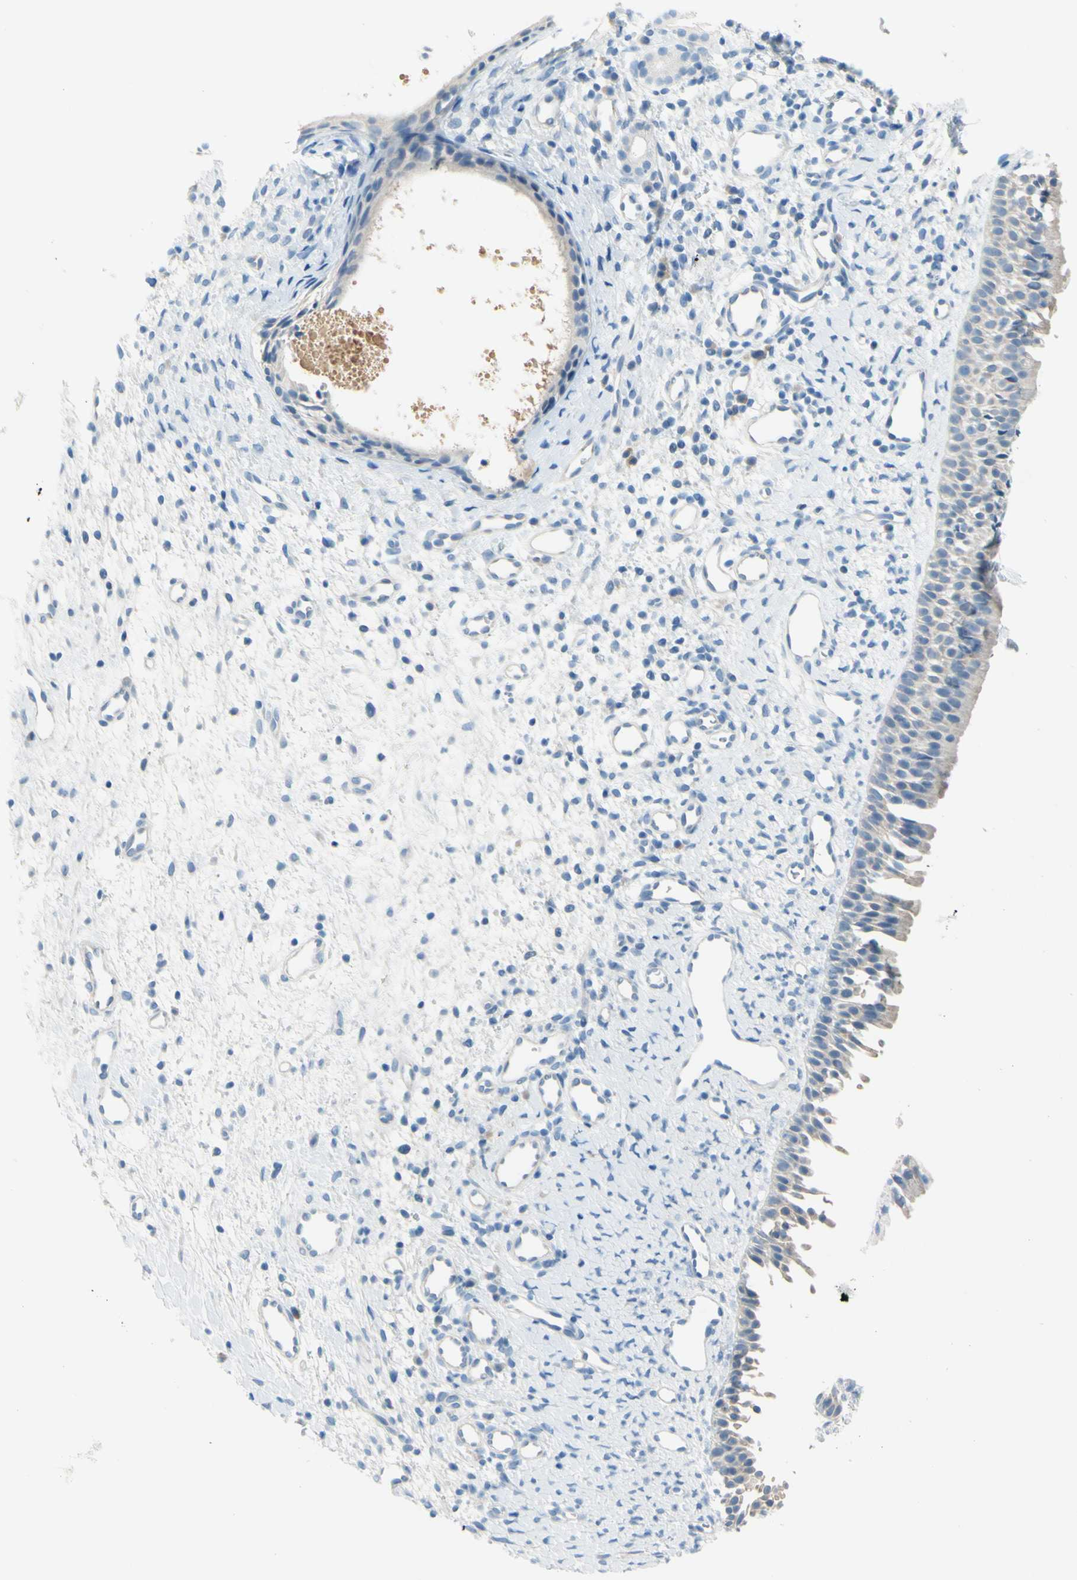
{"staining": {"intensity": "weak", "quantity": "<25%", "location": "cytoplasmic/membranous"}, "tissue": "nasopharynx", "cell_type": "Respiratory epithelial cells", "image_type": "normal", "snomed": [{"axis": "morphology", "description": "Normal tissue, NOS"}, {"axis": "topography", "description": "Nasopharynx"}], "caption": "The photomicrograph reveals no significant positivity in respiratory epithelial cells of nasopharynx.", "gene": "SLC1A2", "patient": {"sex": "male", "age": 22}}